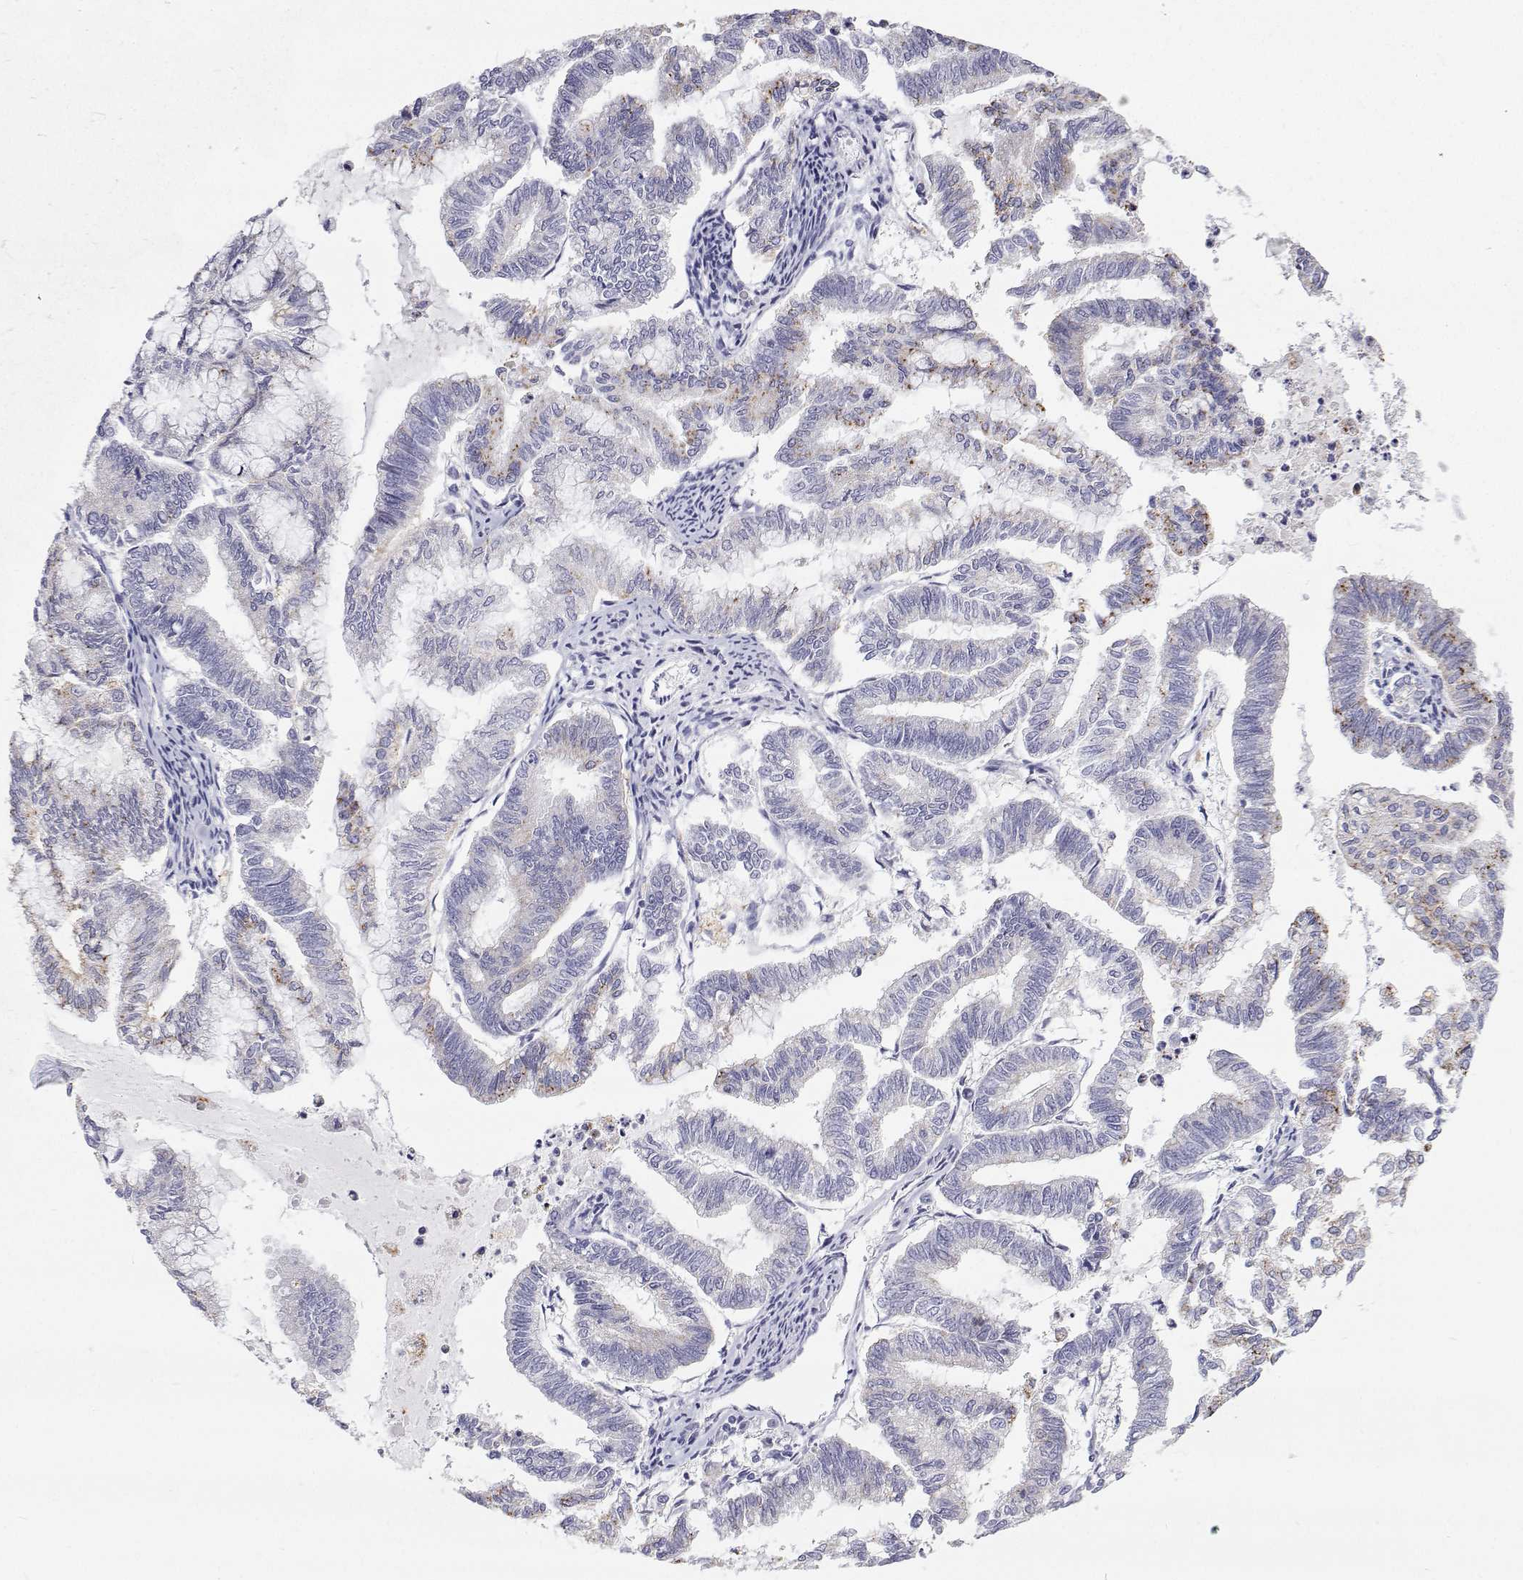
{"staining": {"intensity": "negative", "quantity": "none", "location": "none"}, "tissue": "endometrial cancer", "cell_type": "Tumor cells", "image_type": "cancer", "snomed": [{"axis": "morphology", "description": "Adenocarcinoma, NOS"}, {"axis": "topography", "description": "Endometrium"}], "caption": "A high-resolution histopathology image shows immunohistochemistry (IHC) staining of endometrial cancer (adenocarcinoma), which shows no significant positivity in tumor cells.", "gene": "NCR2", "patient": {"sex": "female", "age": 79}}